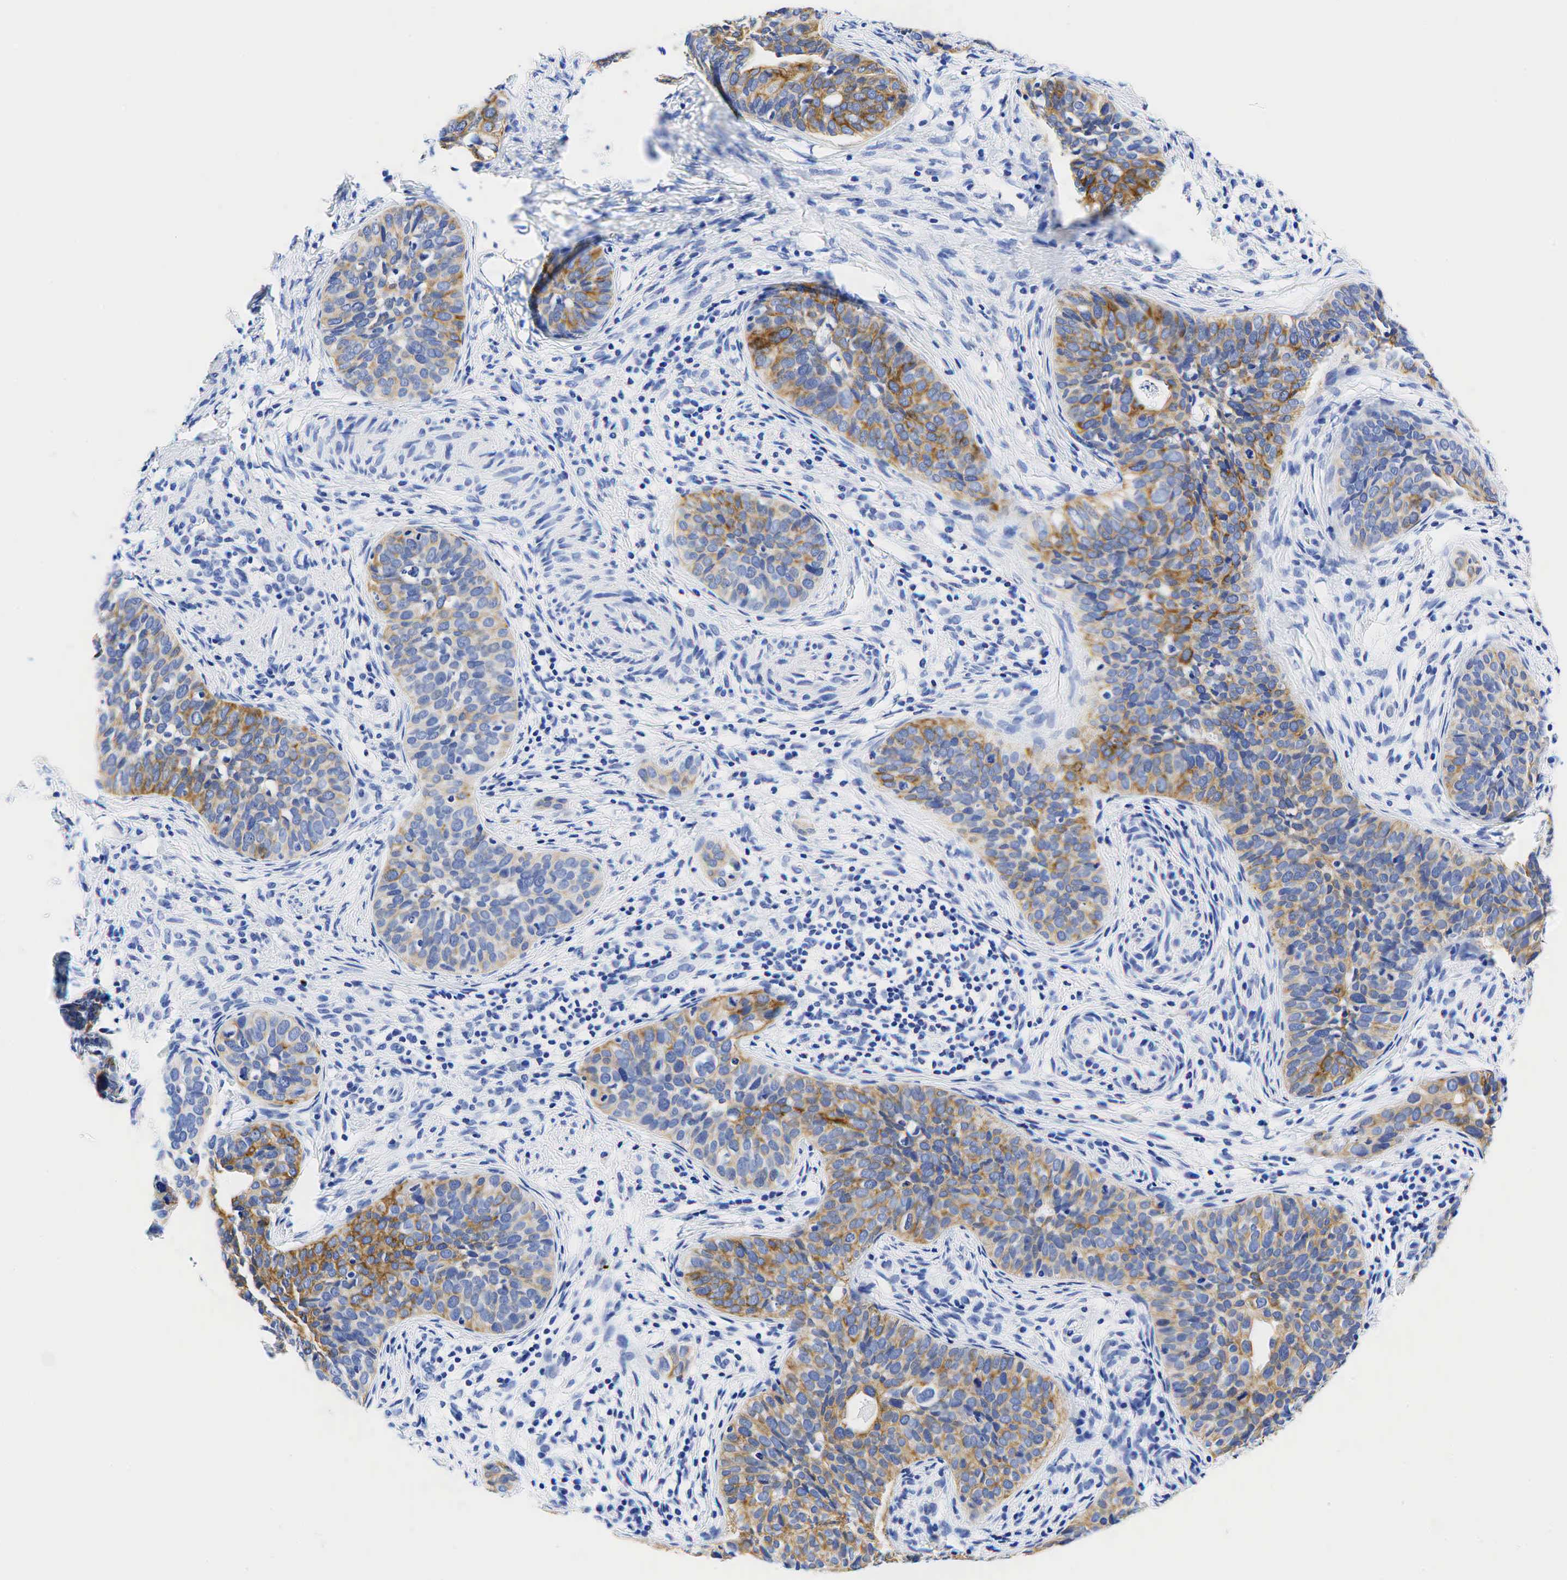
{"staining": {"intensity": "weak", "quantity": ">75%", "location": "cytoplasmic/membranous"}, "tissue": "cervical cancer", "cell_type": "Tumor cells", "image_type": "cancer", "snomed": [{"axis": "morphology", "description": "Squamous cell carcinoma, NOS"}, {"axis": "topography", "description": "Cervix"}], "caption": "IHC photomicrograph of human cervical cancer stained for a protein (brown), which displays low levels of weak cytoplasmic/membranous staining in approximately >75% of tumor cells.", "gene": "KRT18", "patient": {"sex": "female", "age": 31}}